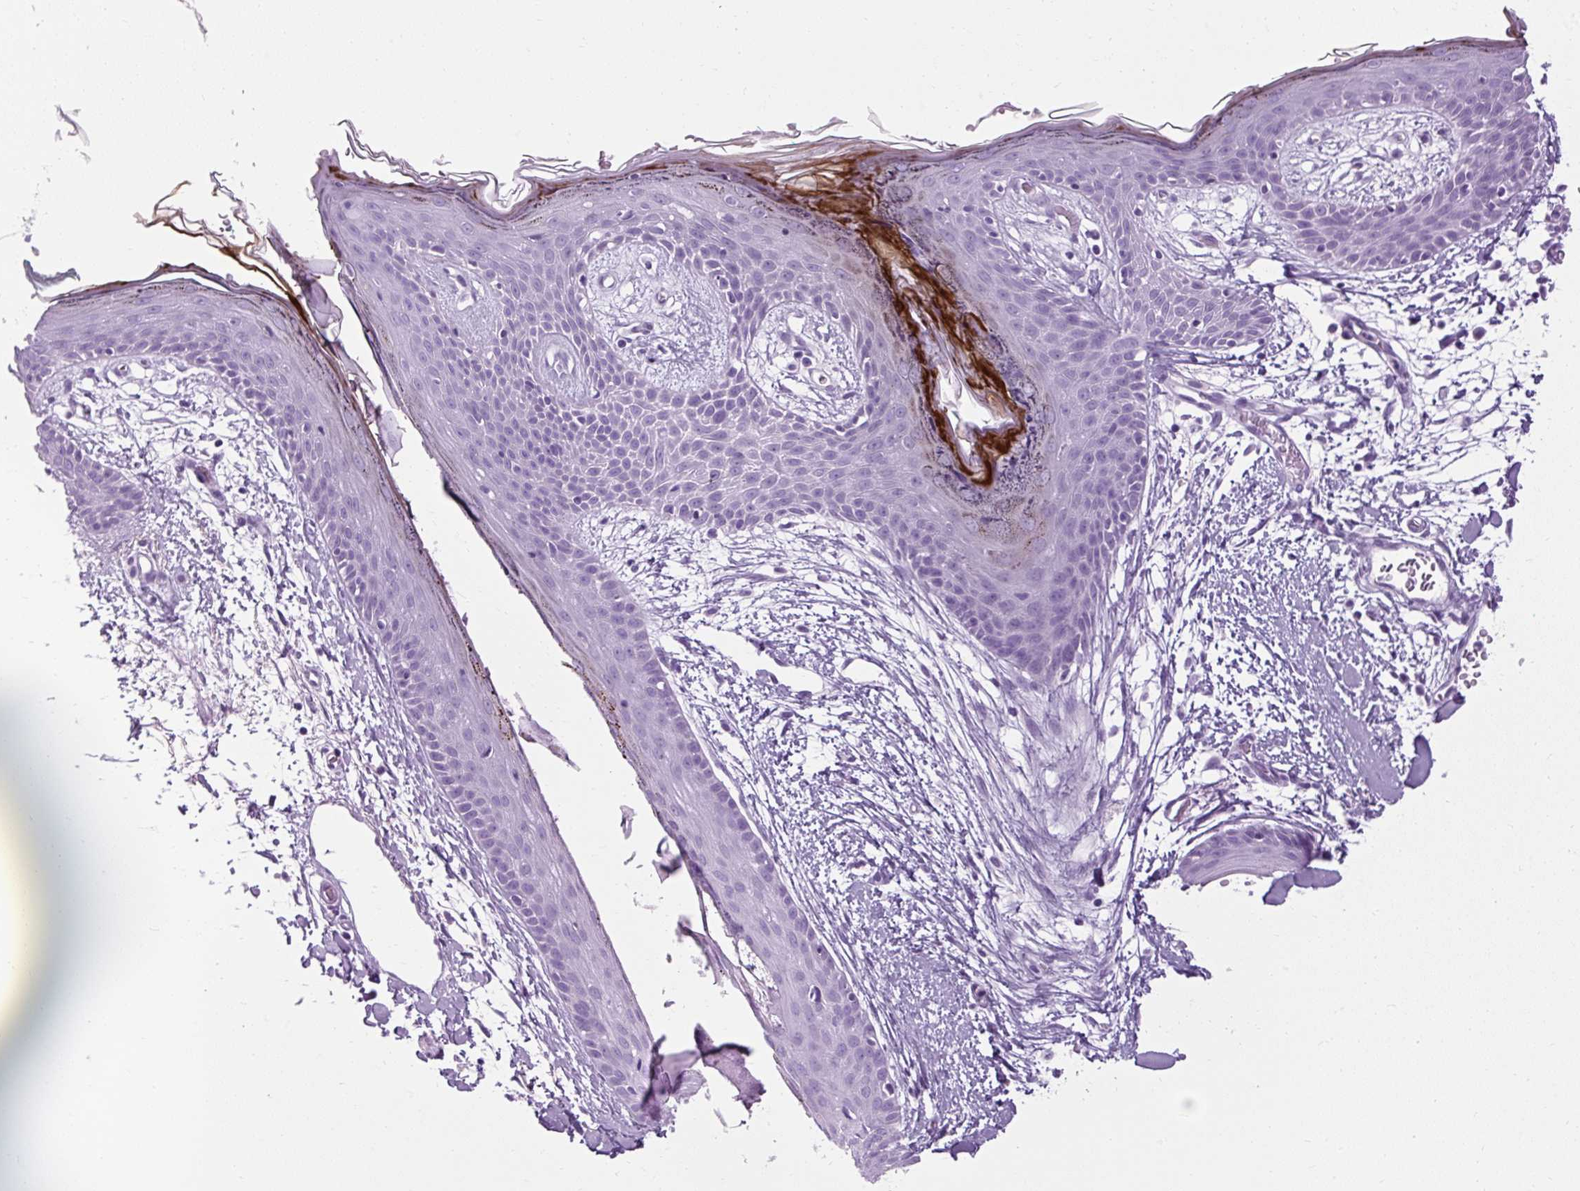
{"staining": {"intensity": "negative", "quantity": "none", "location": "none"}, "tissue": "skin", "cell_type": "Fibroblasts", "image_type": "normal", "snomed": [{"axis": "morphology", "description": "Normal tissue, NOS"}, {"axis": "topography", "description": "Skin"}], "caption": "An IHC image of benign skin is shown. There is no staining in fibroblasts of skin.", "gene": "B3GNT4", "patient": {"sex": "male", "age": 79}}